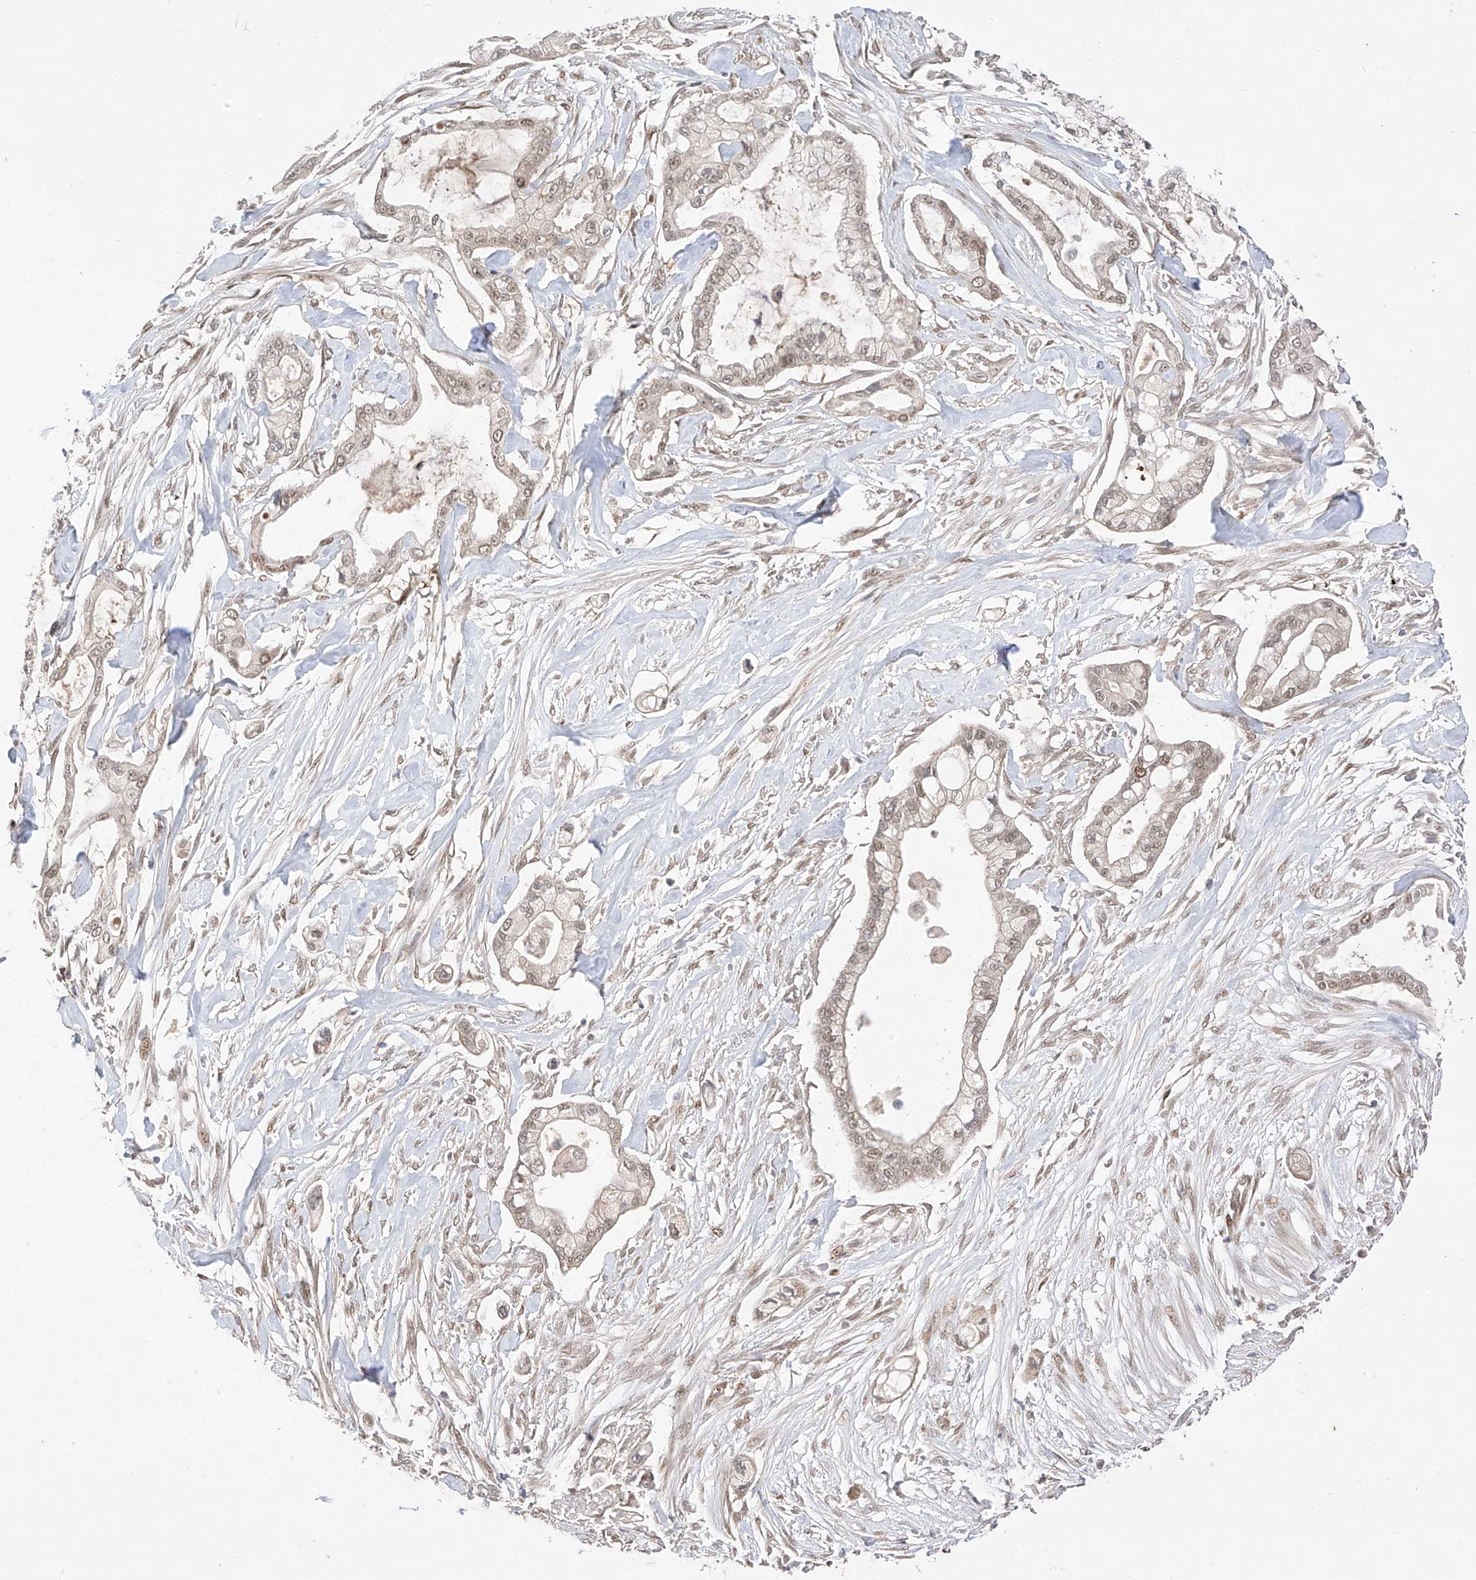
{"staining": {"intensity": "negative", "quantity": "none", "location": "none"}, "tissue": "pancreatic cancer", "cell_type": "Tumor cells", "image_type": "cancer", "snomed": [{"axis": "morphology", "description": "Adenocarcinoma, NOS"}, {"axis": "topography", "description": "Pancreas"}], "caption": "There is no significant staining in tumor cells of pancreatic adenocarcinoma. (Brightfield microscopy of DAB immunohistochemistry at high magnification).", "gene": "MRTFA", "patient": {"sex": "male", "age": 68}}